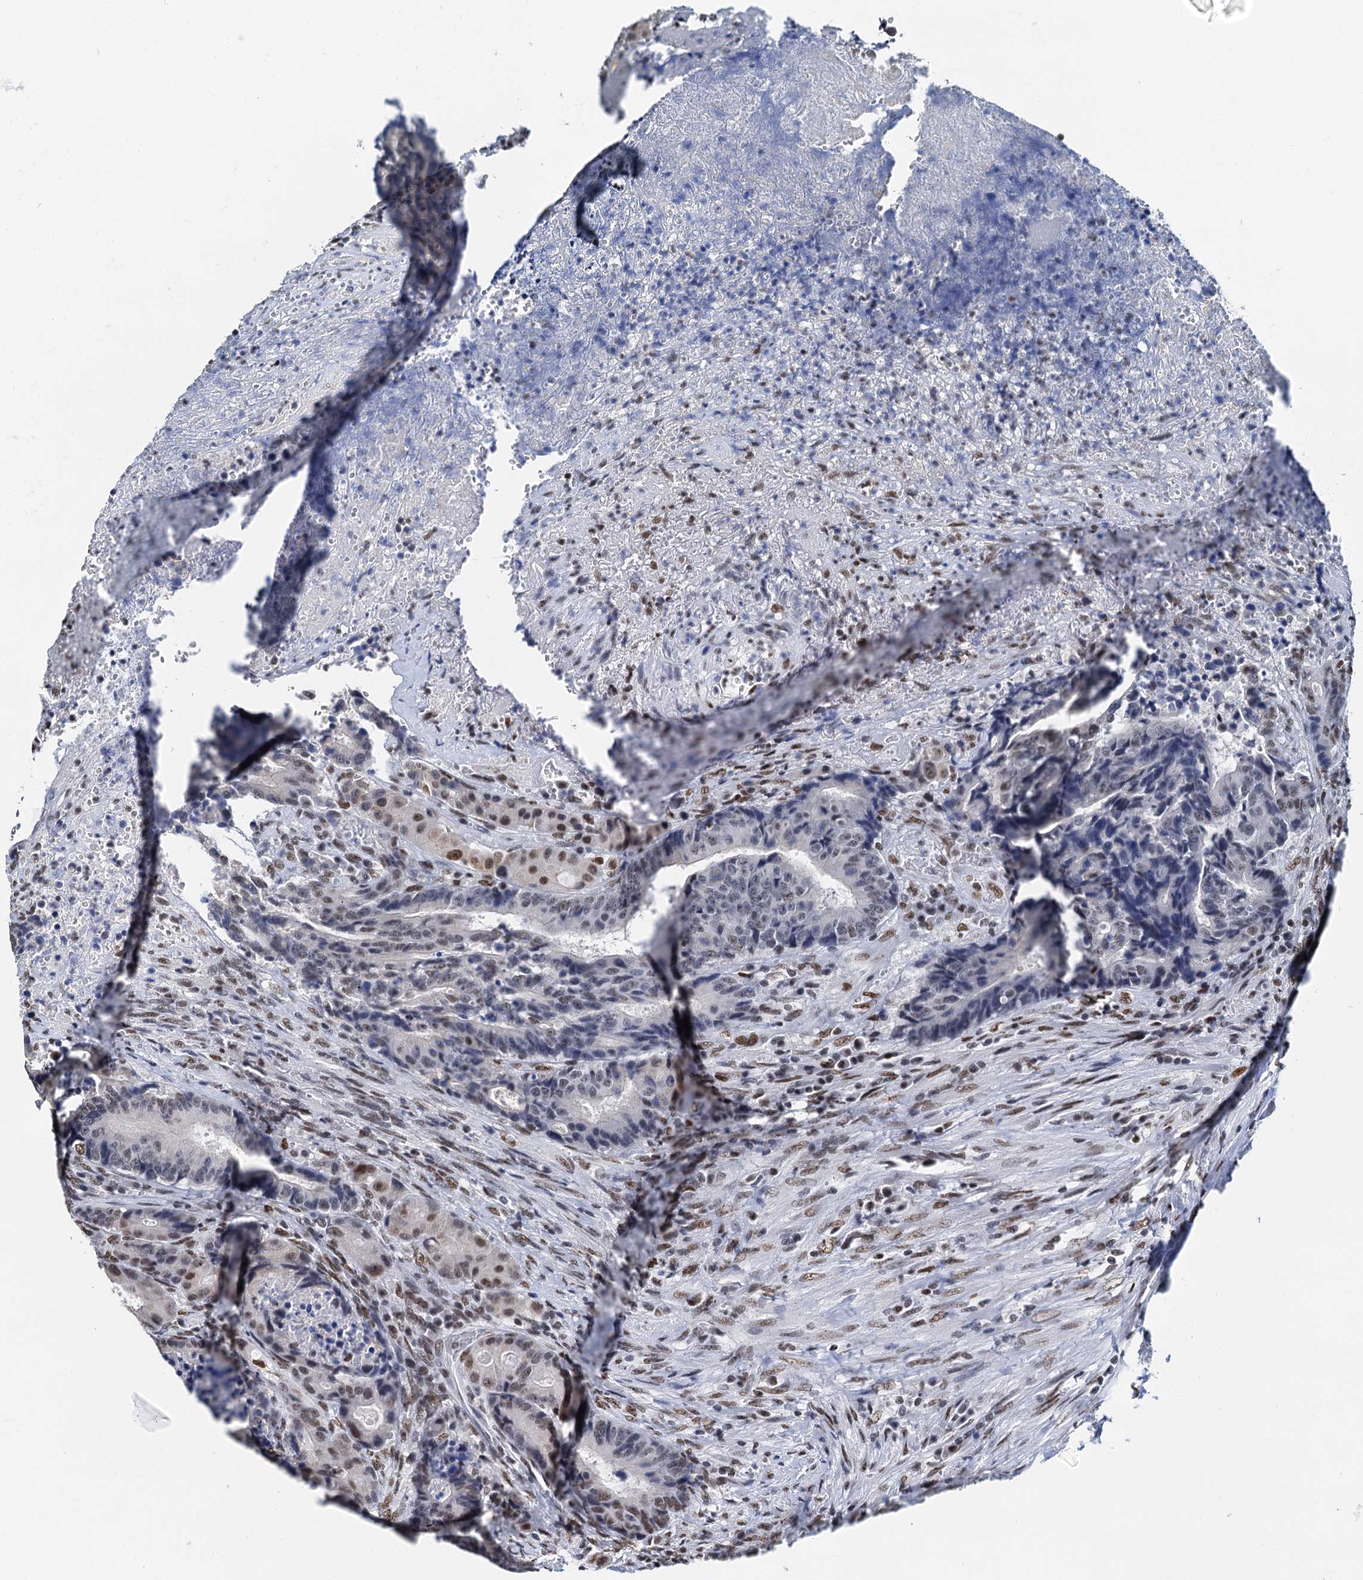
{"staining": {"intensity": "moderate", "quantity": "<25%", "location": "nuclear"}, "tissue": "colorectal cancer", "cell_type": "Tumor cells", "image_type": "cancer", "snomed": [{"axis": "morphology", "description": "Adenocarcinoma, NOS"}, {"axis": "topography", "description": "Rectum"}], "caption": "Colorectal cancer stained with DAB (3,3'-diaminobenzidine) IHC reveals low levels of moderate nuclear positivity in approximately <25% of tumor cells.", "gene": "SLTM", "patient": {"sex": "male", "age": 69}}